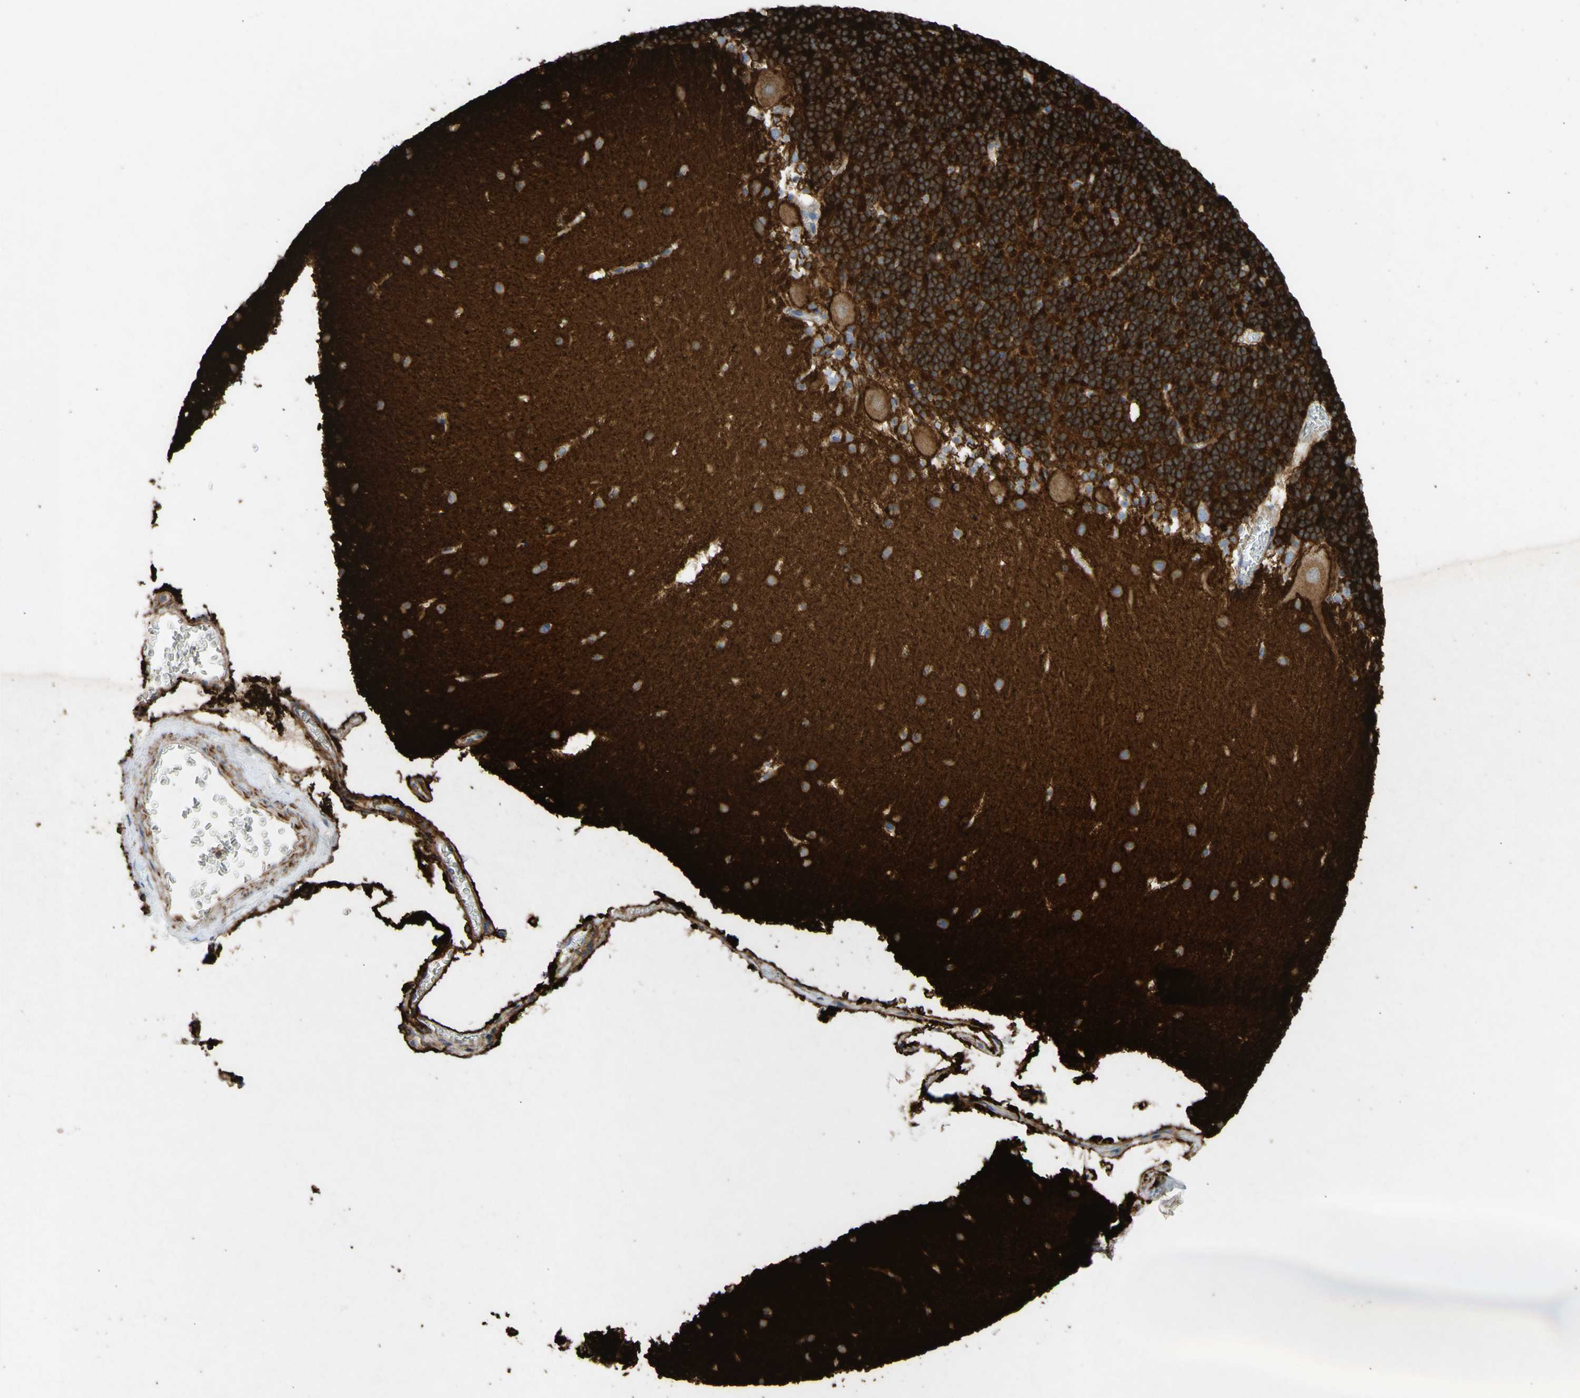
{"staining": {"intensity": "strong", "quantity": ">75%", "location": "cytoplasmic/membranous"}, "tissue": "cerebellum", "cell_type": "Cells in granular layer", "image_type": "normal", "snomed": [{"axis": "morphology", "description": "Normal tissue, NOS"}, {"axis": "topography", "description": "Cerebellum"}], "caption": "A high amount of strong cytoplasmic/membranous staining is seen in about >75% of cells in granular layer in unremarkable cerebellum. The staining was performed using DAB, with brown indicating positive protein expression. Nuclei are stained blue with hematoxylin.", "gene": "ATP2A3", "patient": {"sex": "male", "age": 45}}